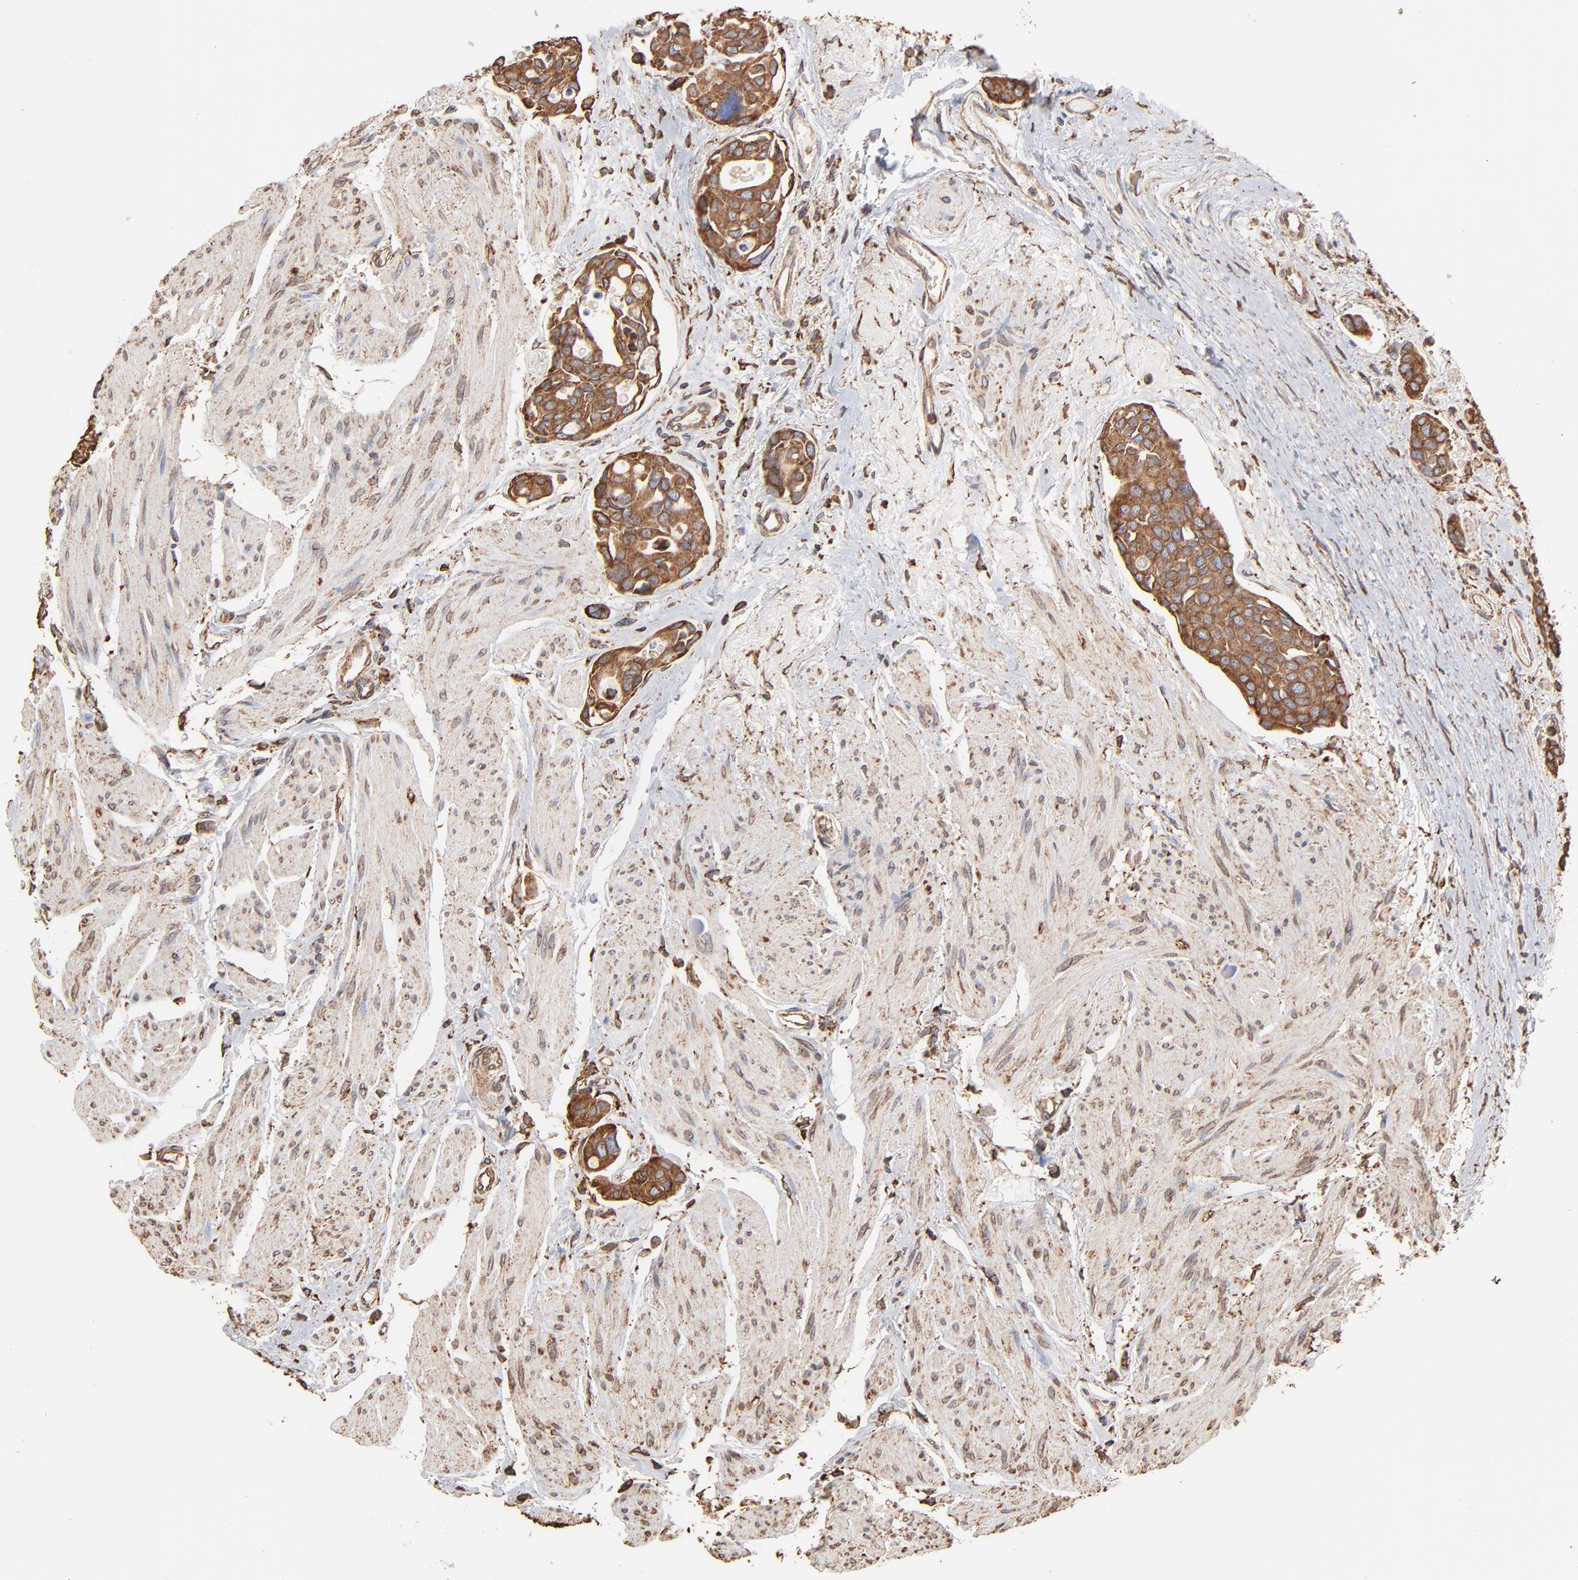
{"staining": {"intensity": "moderate", "quantity": ">75%", "location": "cytoplasmic/membranous"}, "tissue": "urothelial cancer", "cell_type": "Tumor cells", "image_type": "cancer", "snomed": [{"axis": "morphology", "description": "Urothelial carcinoma, High grade"}, {"axis": "topography", "description": "Urinary bladder"}], "caption": "Brown immunohistochemical staining in urothelial cancer shows moderate cytoplasmic/membranous staining in approximately >75% of tumor cells. The staining was performed using DAB, with brown indicating positive protein expression. Nuclei are stained blue with hematoxylin.", "gene": "PDIA3", "patient": {"sex": "male", "age": 78}}